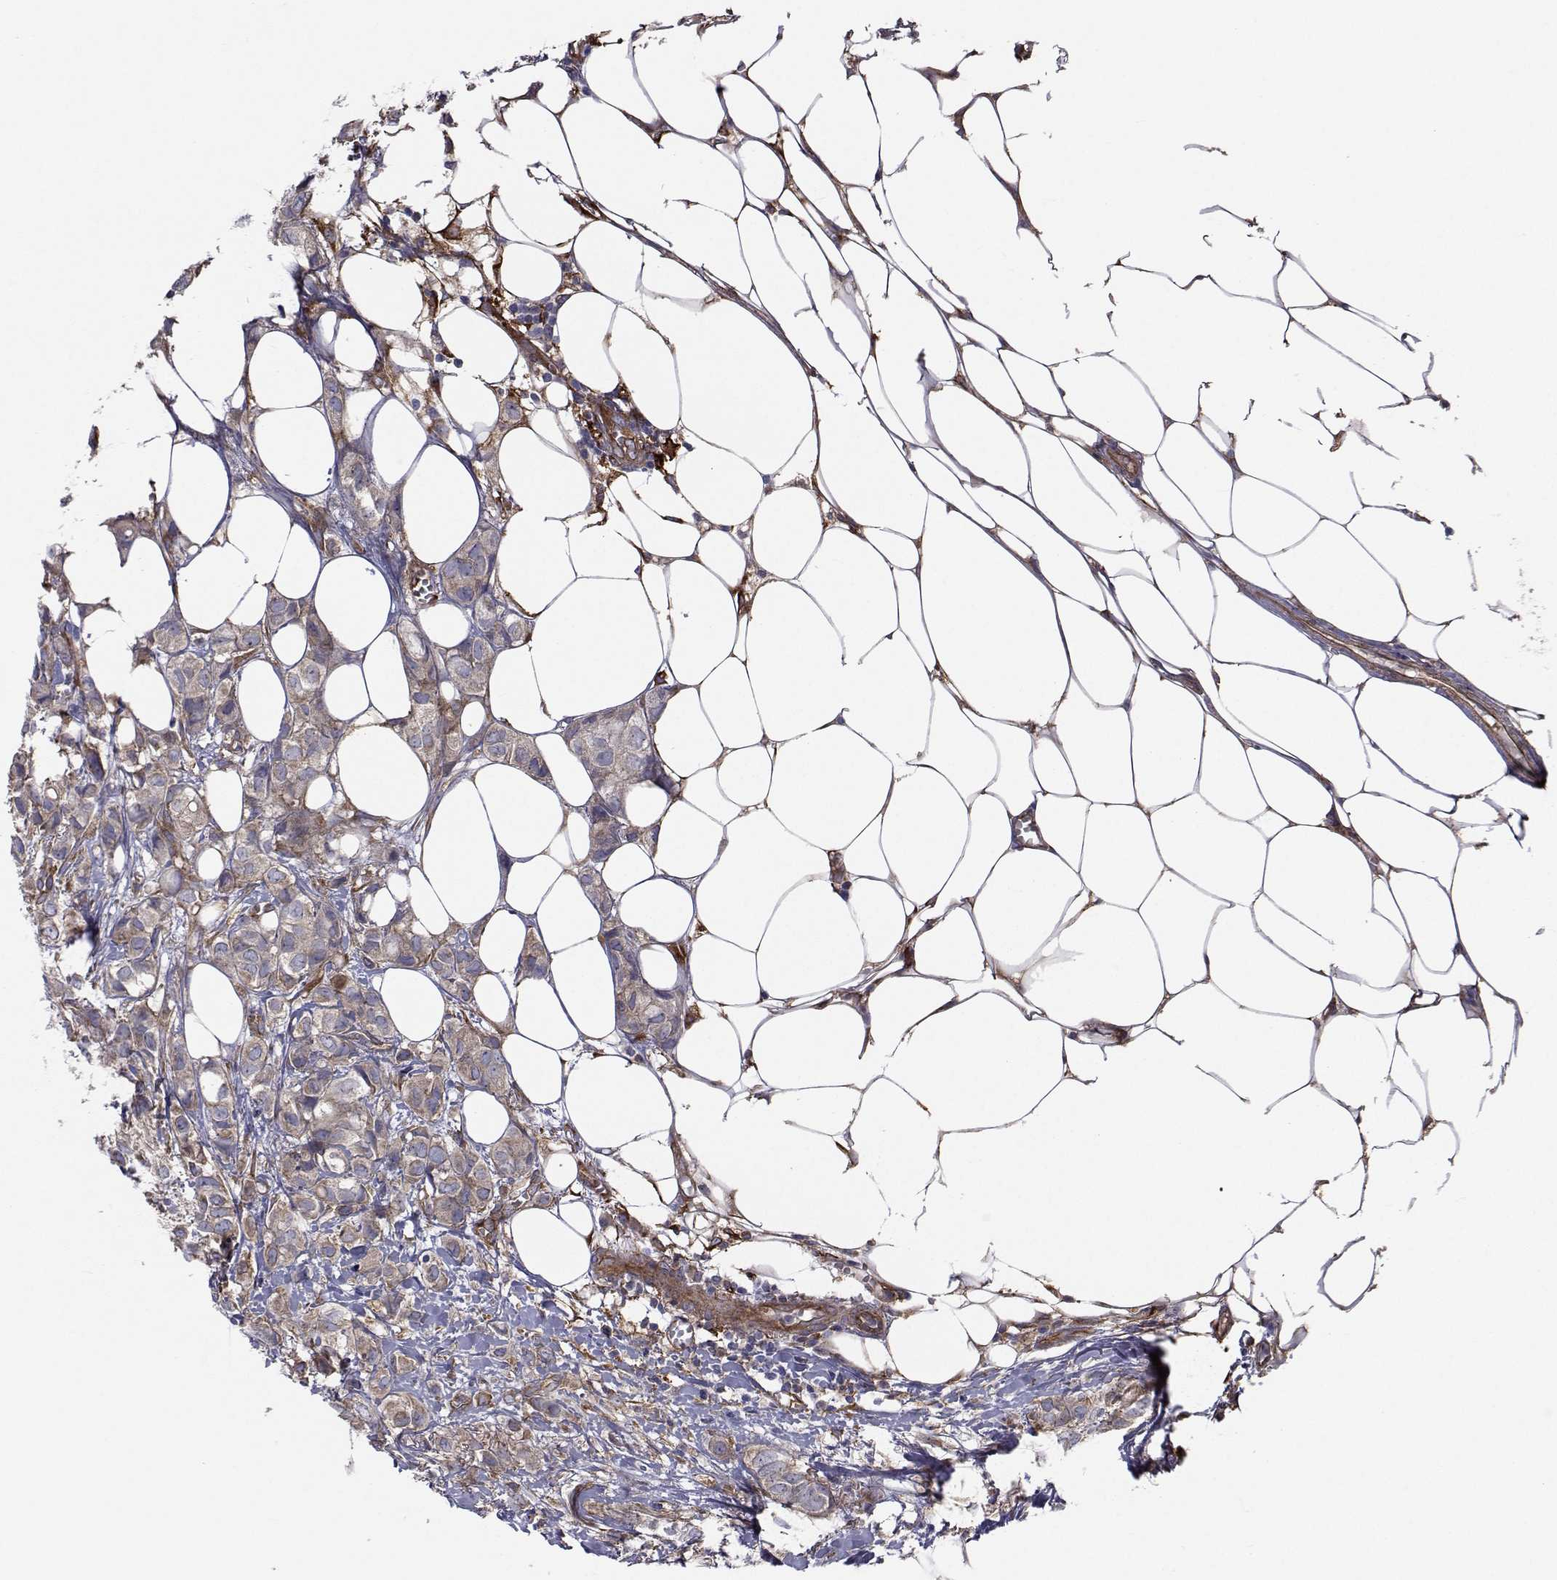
{"staining": {"intensity": "moderate", "quantity": "25%-75%", "location": "cytoplasmic/membranous"}, "tissue": "breast cancer", "cell_type": "Tumor cells", "image_type": "cancer", "snomed": [{"axis": "morphology", "description": "Duct carcinoma"}, {"axis": "topography", "description": "Breast"}], "caption": "Immunohistochemistry of breast invasive ductal carcinoma reveals medium levels of moderate cytoplasmic/membranous expression in about 25%-75% of tumor cells.", "gene": "TRIP10", "patient": {"sex": "female", "age": 85}}